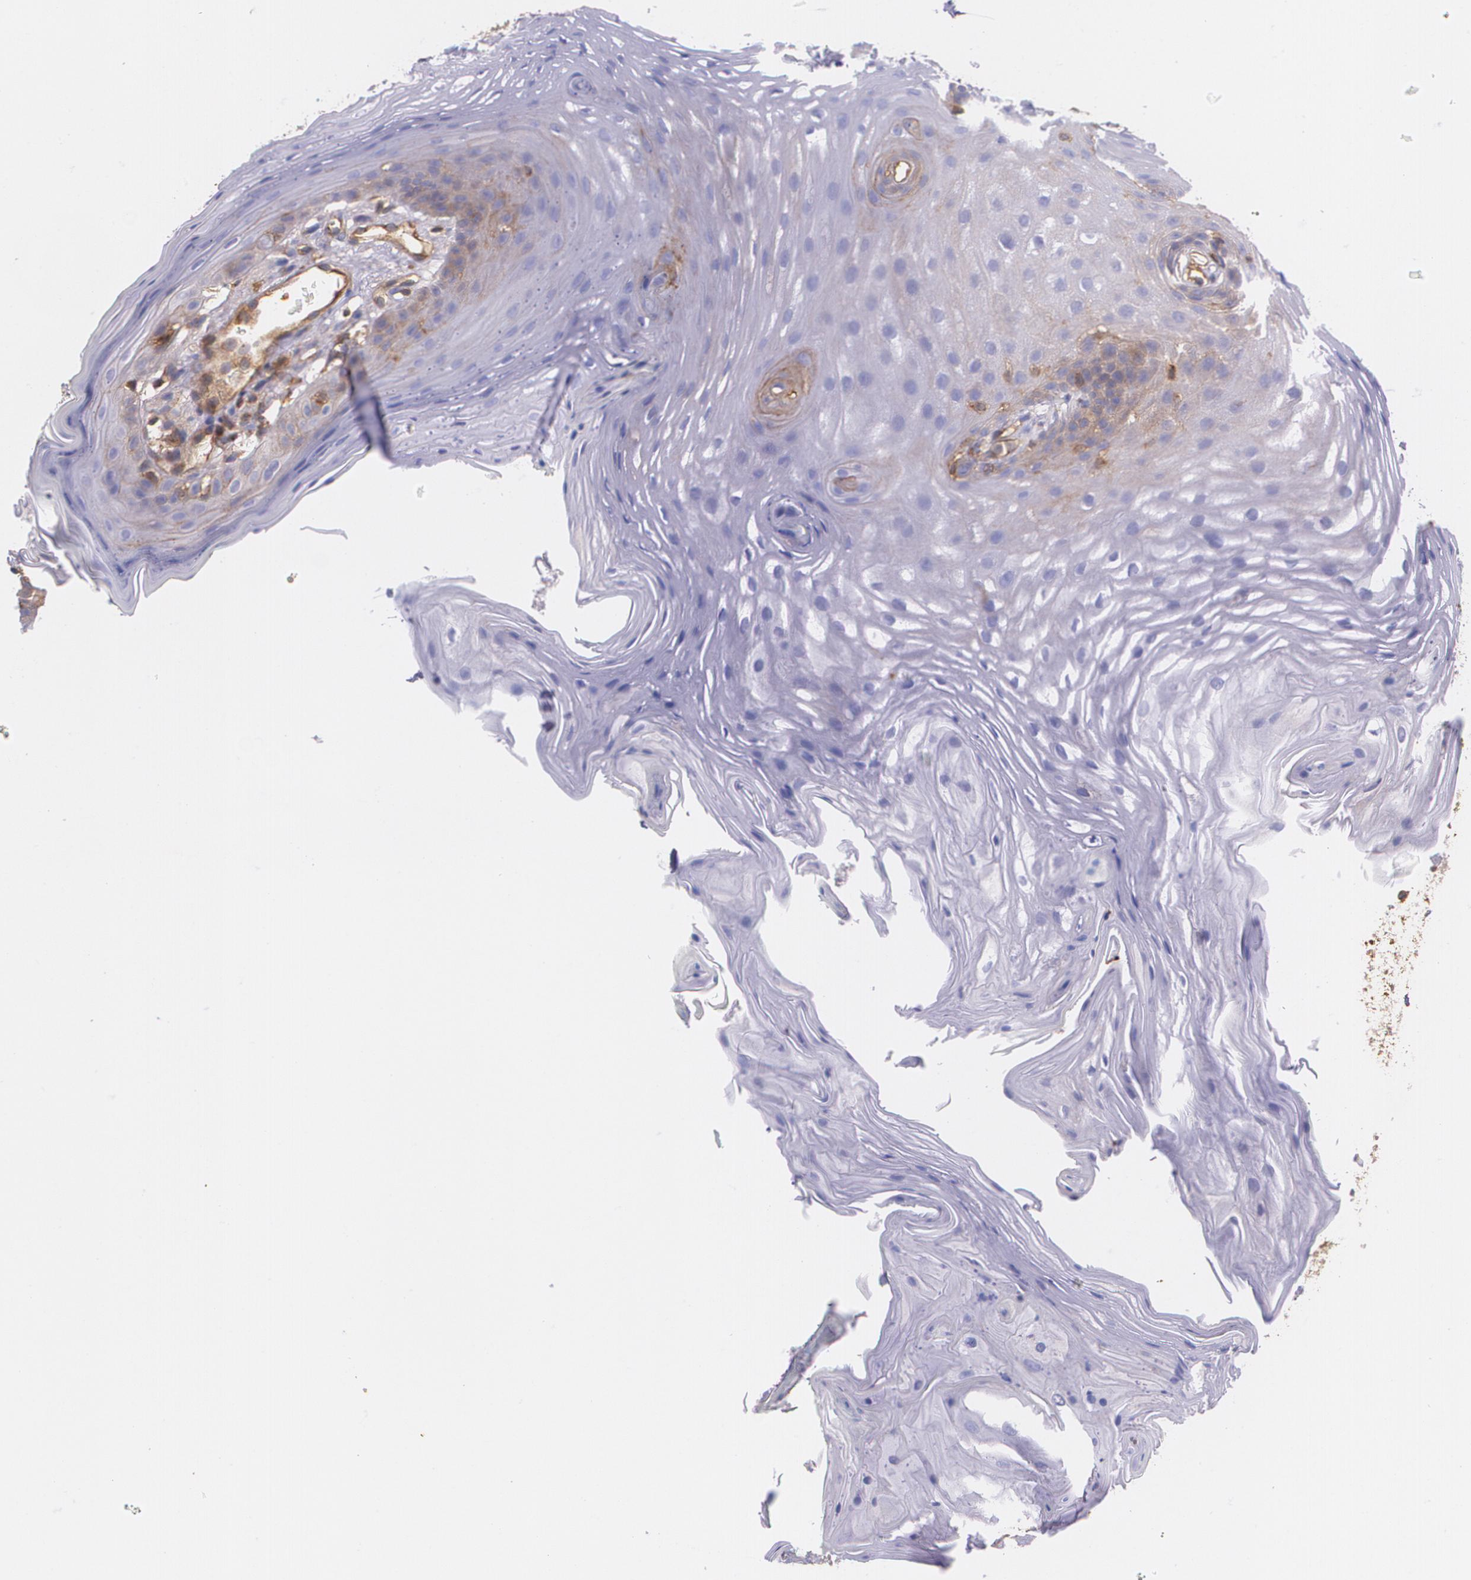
{"staining": {"intensity": "moderate", "quantity": "25%-75%", "location": "cytoplasmic/membranous"}, "tissue": "oral mucosa", "cell_type": "Squamous epithelial cells", "image_type": "normal", "snomed": [{"axis": "morphology", "description": "Normal tissue, NOS"}, {"axis": "topography", "description": "Oral tissue"}], "caption": "This histopathology image reveals immunohistochemistry staining of benign oral mucosa, with medium moderate cytoplasmic/membranous staining in about 25%-75% of squamous epithelial cells.", "gene": "B2M", "patient": {"sex": "male", "age": 62}}